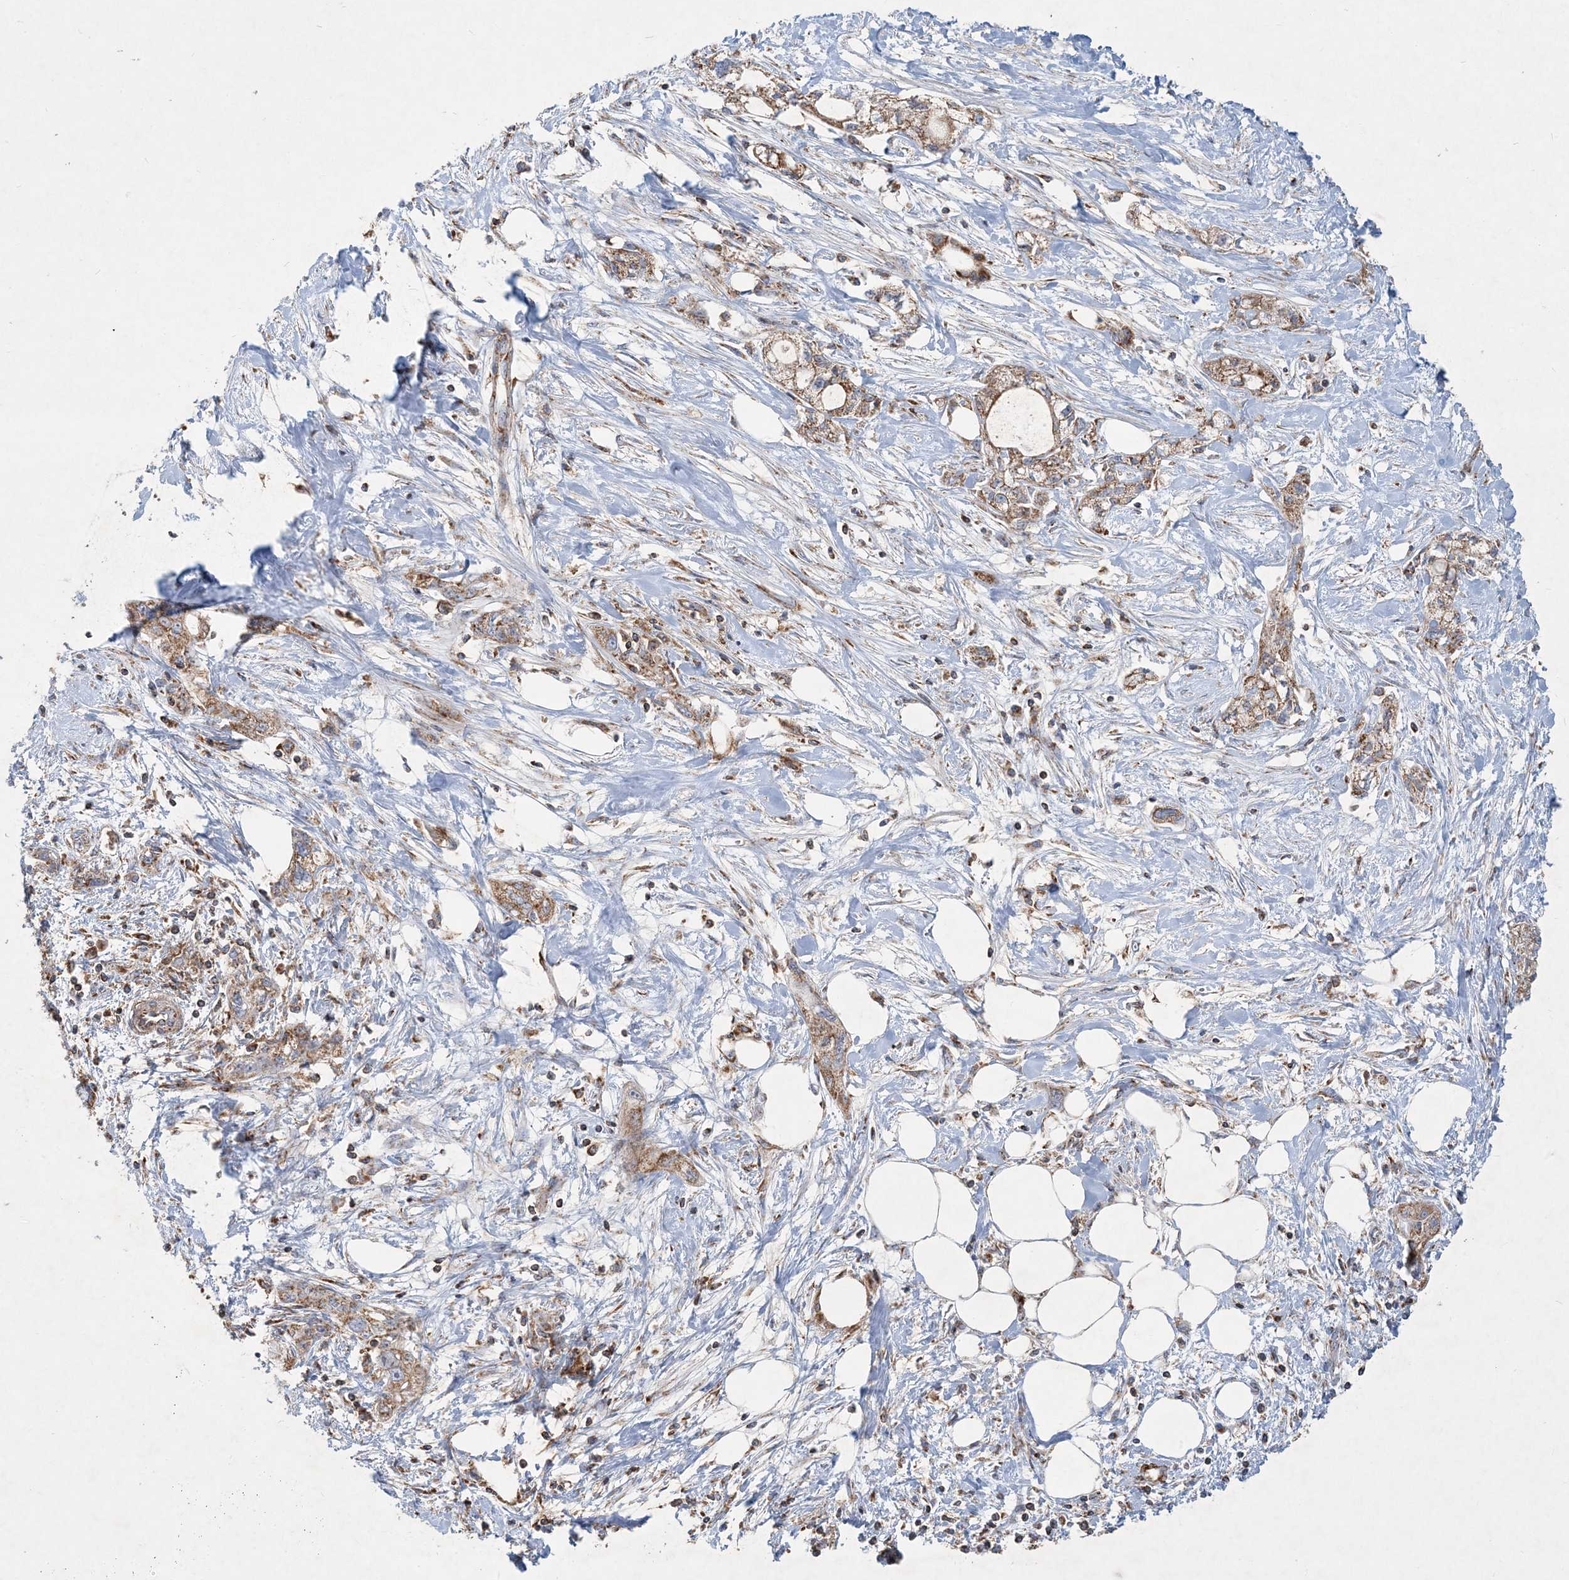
{"staining": {"intensity": "moderate", "quantity": ">75%", "location": "cytoplasmic/membranous"}, "tissue": "pancreatic cancer", "cell_type": "Tumor cells", "image_type": "cancer", "snomed": [{"axis": "morphology", "description": "Adenocarcinoma, NOS"}, {"axis": "topography", "description": "Pancreas"}], "caption": "Immunohistochemistry (IHC) image of neoplastic tissue: pancreatic adenocarcinoma stained using immunohistochemistry (IHC) displays medium levels of moderate protein expression localized specifically in the cytoplasmic/membranous of tumor cells, appearing as a cytoplasmic/membranous brown color.", "gene": "BEND4", "patient": {"sex": "male", "age": 70}}